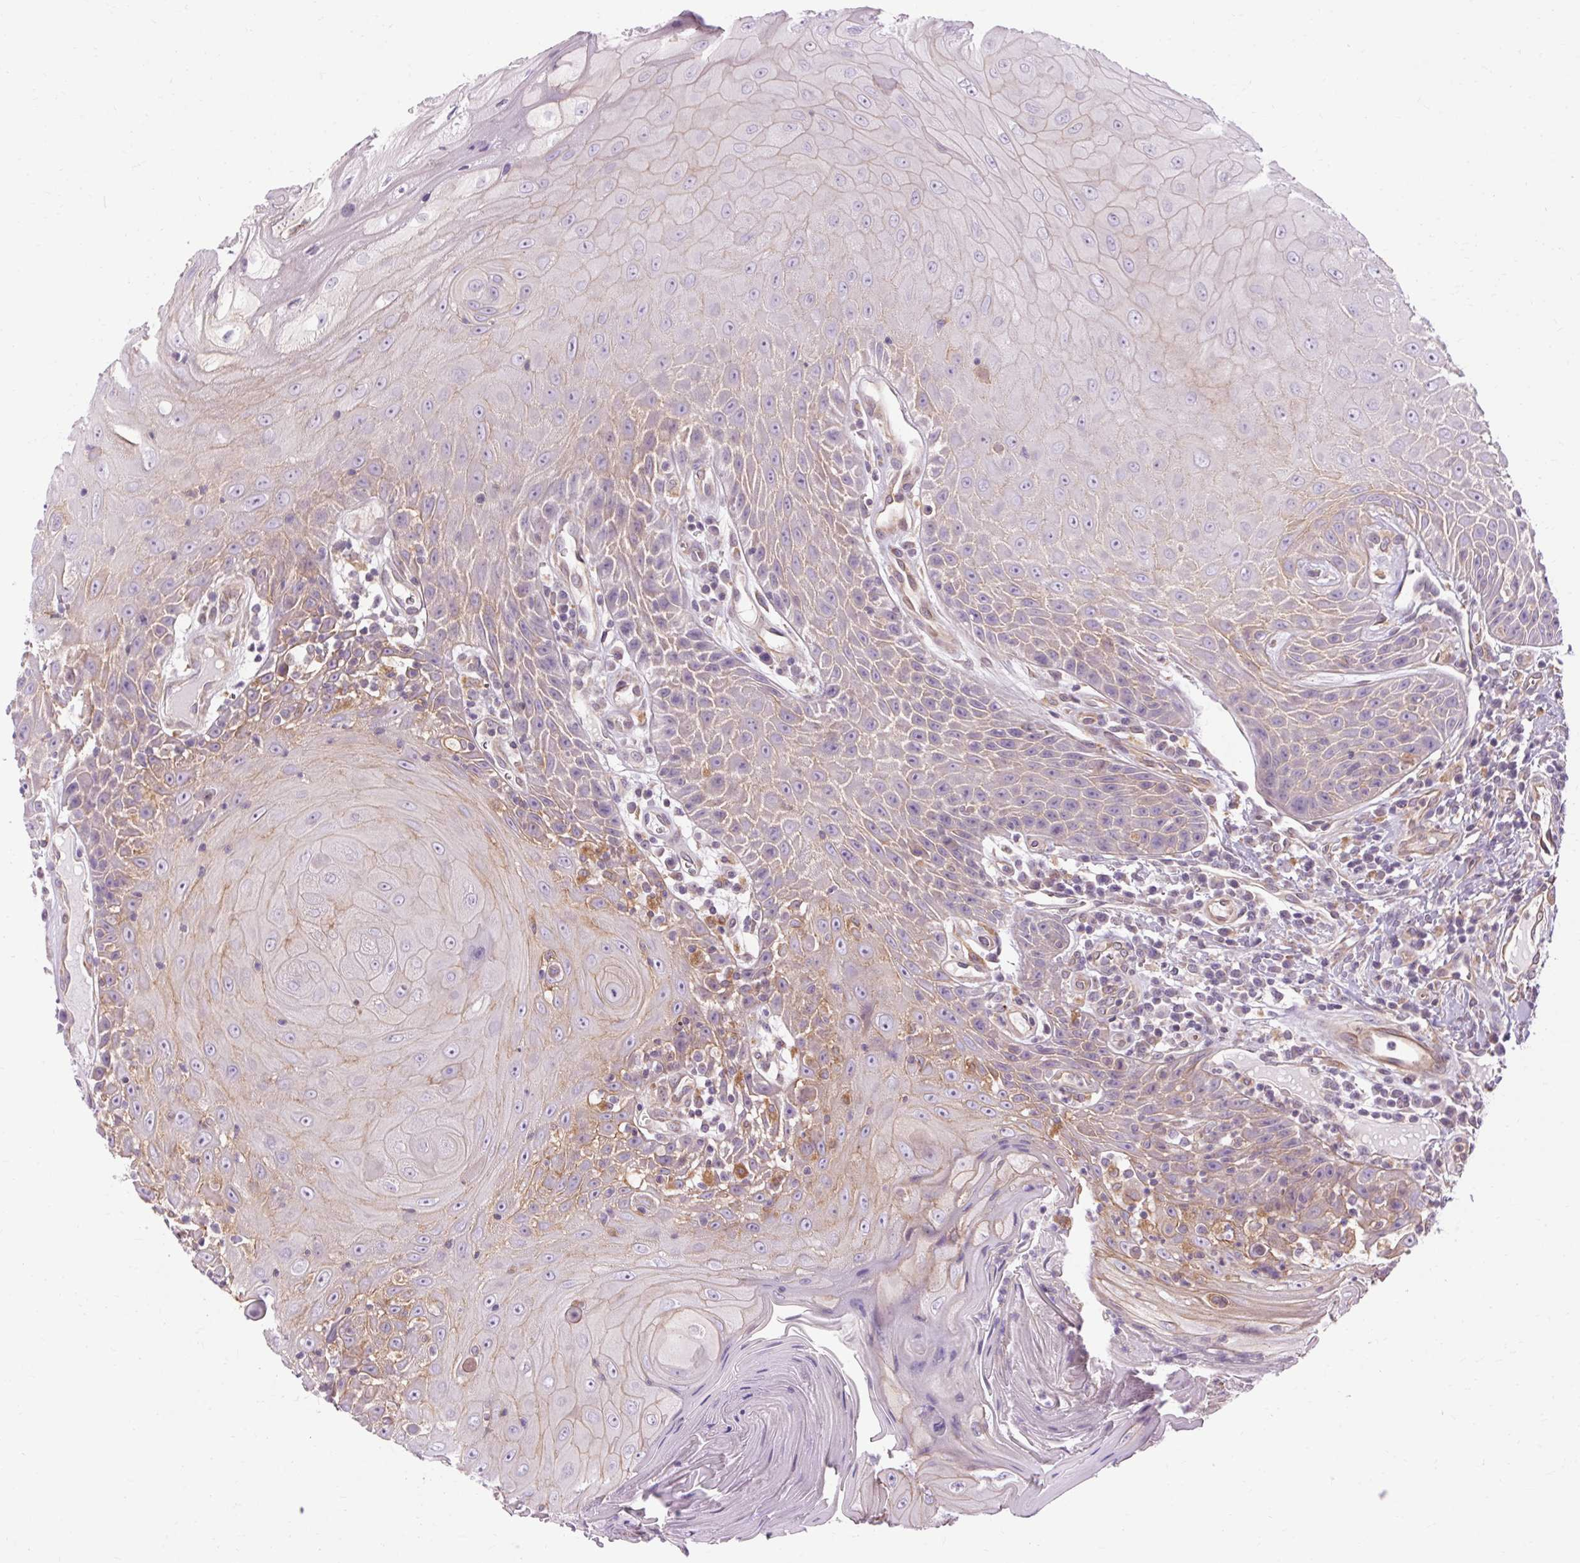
{"staining": {"intensity": "moderate", "quantity": "<25%", "location": "cytoplasmic/membranous"}, "tissue": "head and neck cancer", "cell_type": "Tumor cells", "image_type": "cancer", "snomed": [{"axis": "morphology", "description": "Squamous cell carcinoma, NOS"}, {"axis": "topography", "description": "Head-Neck"}], "caption": "Human head and neck squamous cell carcinoma stained for a protein (brown) exhibits moderate cytoplasmic/membranous positive positivity in about <25% of tumor cells.", "gene": "TM6SF1", "patient": {"sex": "male", "age": 52}}